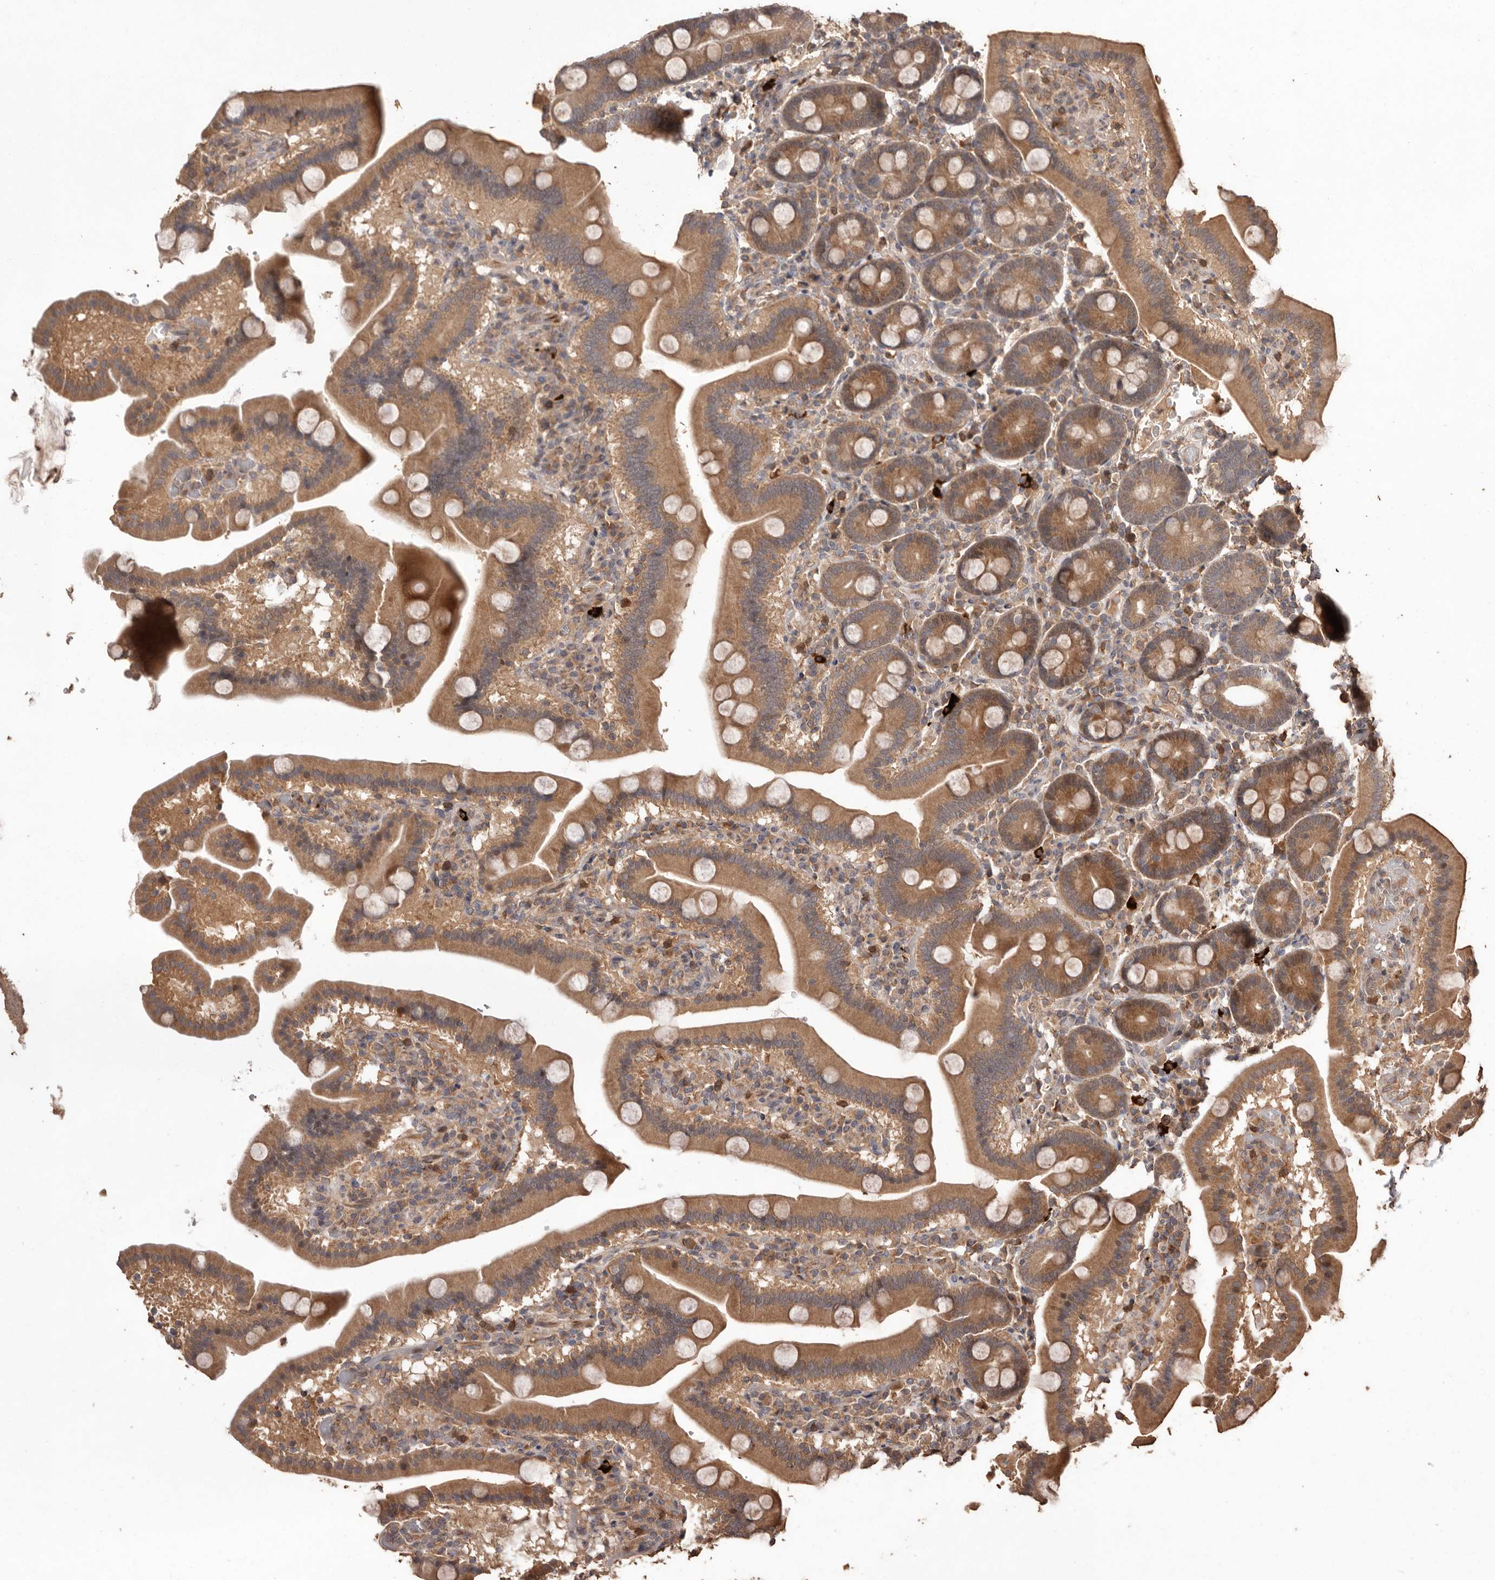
{"staining": {"intensity": "moderate", "quantity": ">75%", "location": "cytoplasmic/membranous"}, "tissue": "duodenum", "cell_type": "Glandular cells", "image_type": "normal", "snomed": [{"axis": "morphology", "description": "Normal tissue, NOS"}, {"axis": "topography", "description": "Duodenum"}], "caption": "DAB (3,3'-diaminobenzidine) immunohistochemical staining of normal duodenum demonstrates moderate cytoplasmic/membranous protein expression in approximately >75% of glandular cells.", "gene": "RWDD1", "patient": {"sex": "male", "age": 55}}